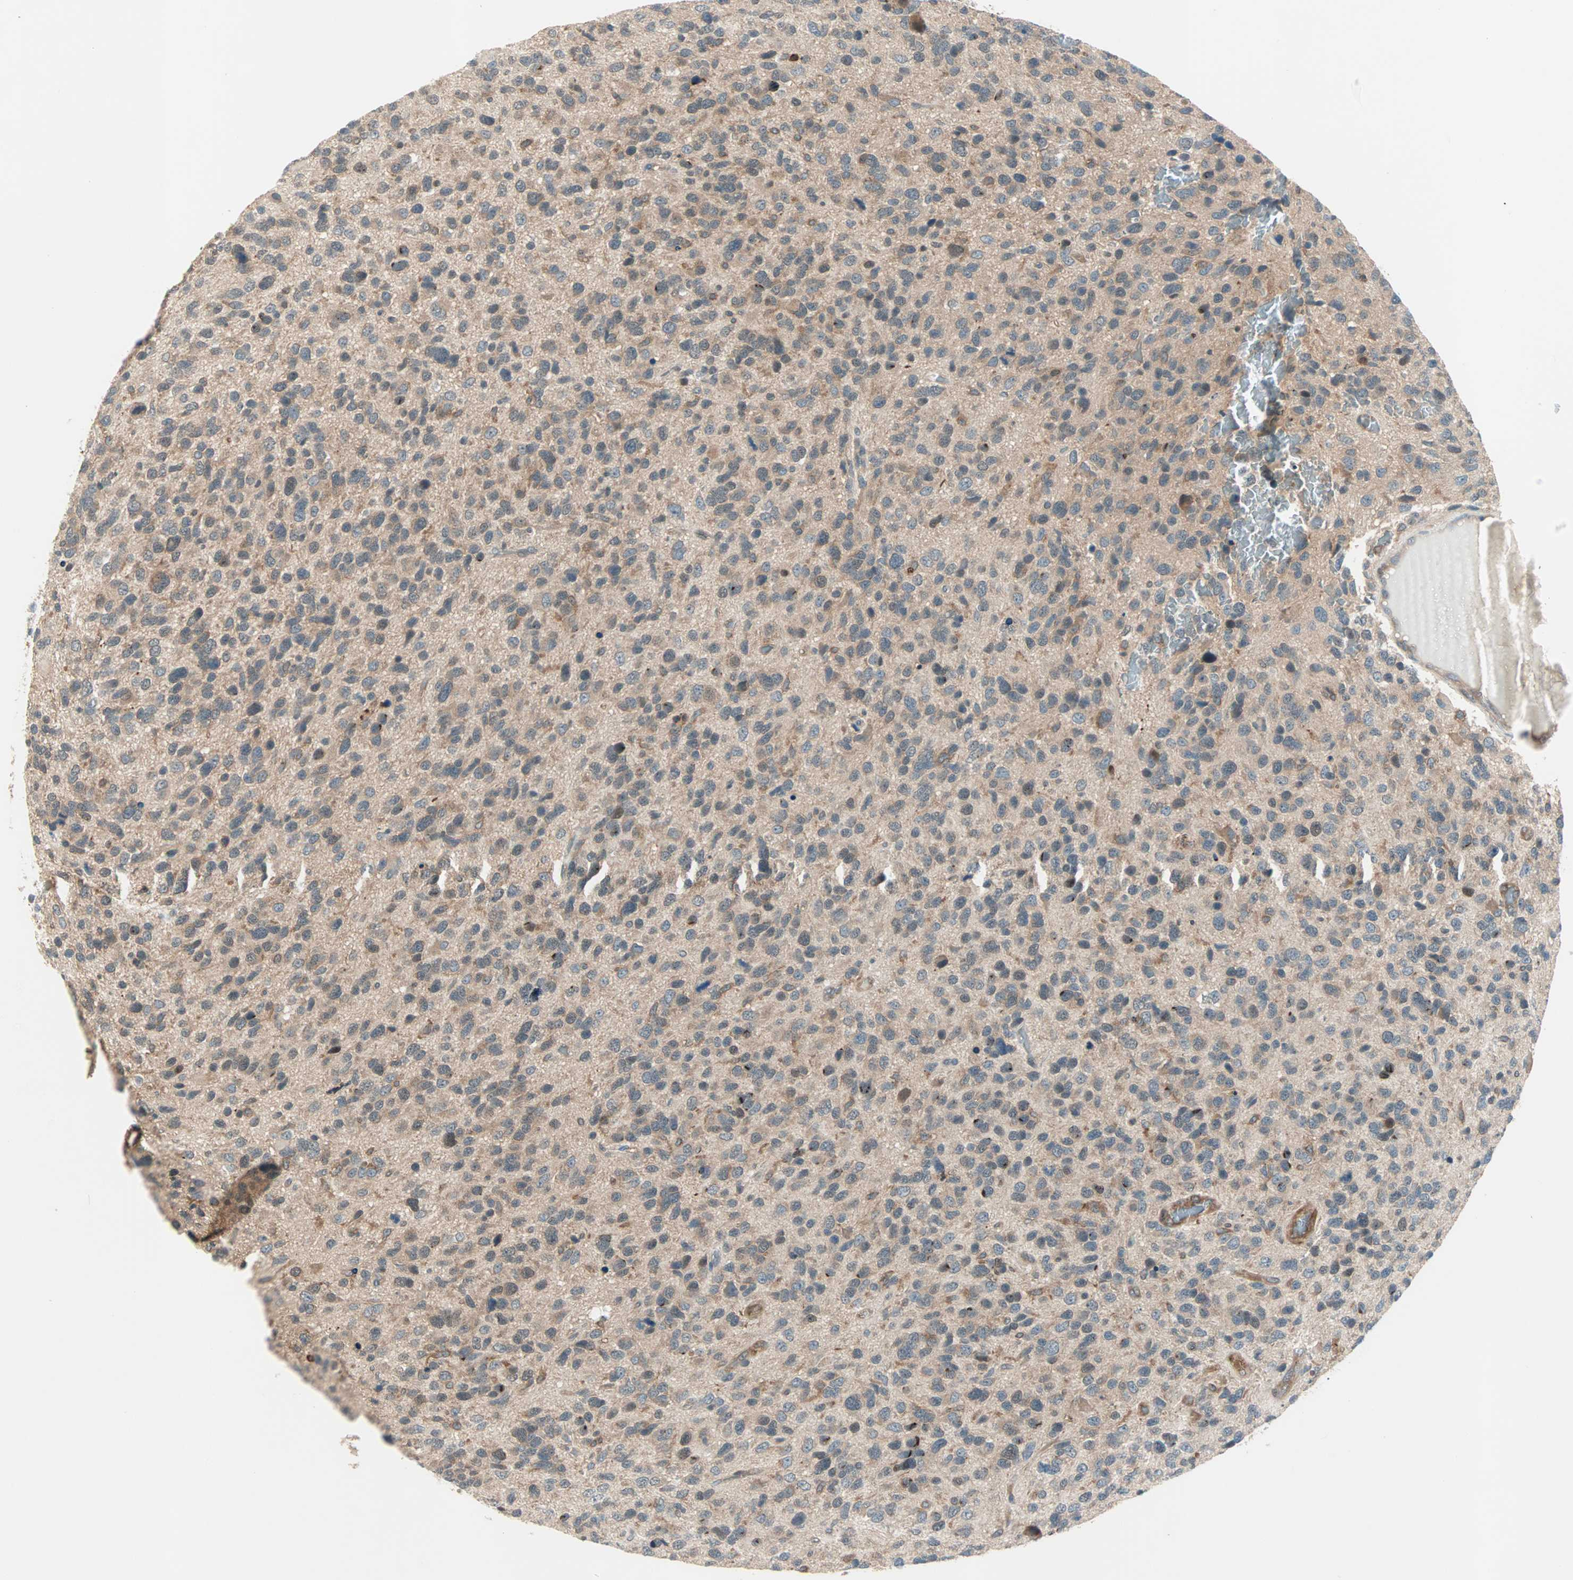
{"staining": {"intensity": "moderate", "quantity": ">75%", "location": "cytoplasmic/membranous"}, "tissue": "glioma", "cell_type": "Tumor cells", "image_type": "cancer", "snomed": [{"axis": "morphology", "description": "Glioma, malignant, High grade"}, {"axis": "topography", "description": "Brain"}], "caption": "A medium amount of moderate cytoplasmic/membranous positivity is identified in about >75% of tumor cells in glioma tissue.", "gene": "TEC", "patient": {"sex": "female", "age": 58}}